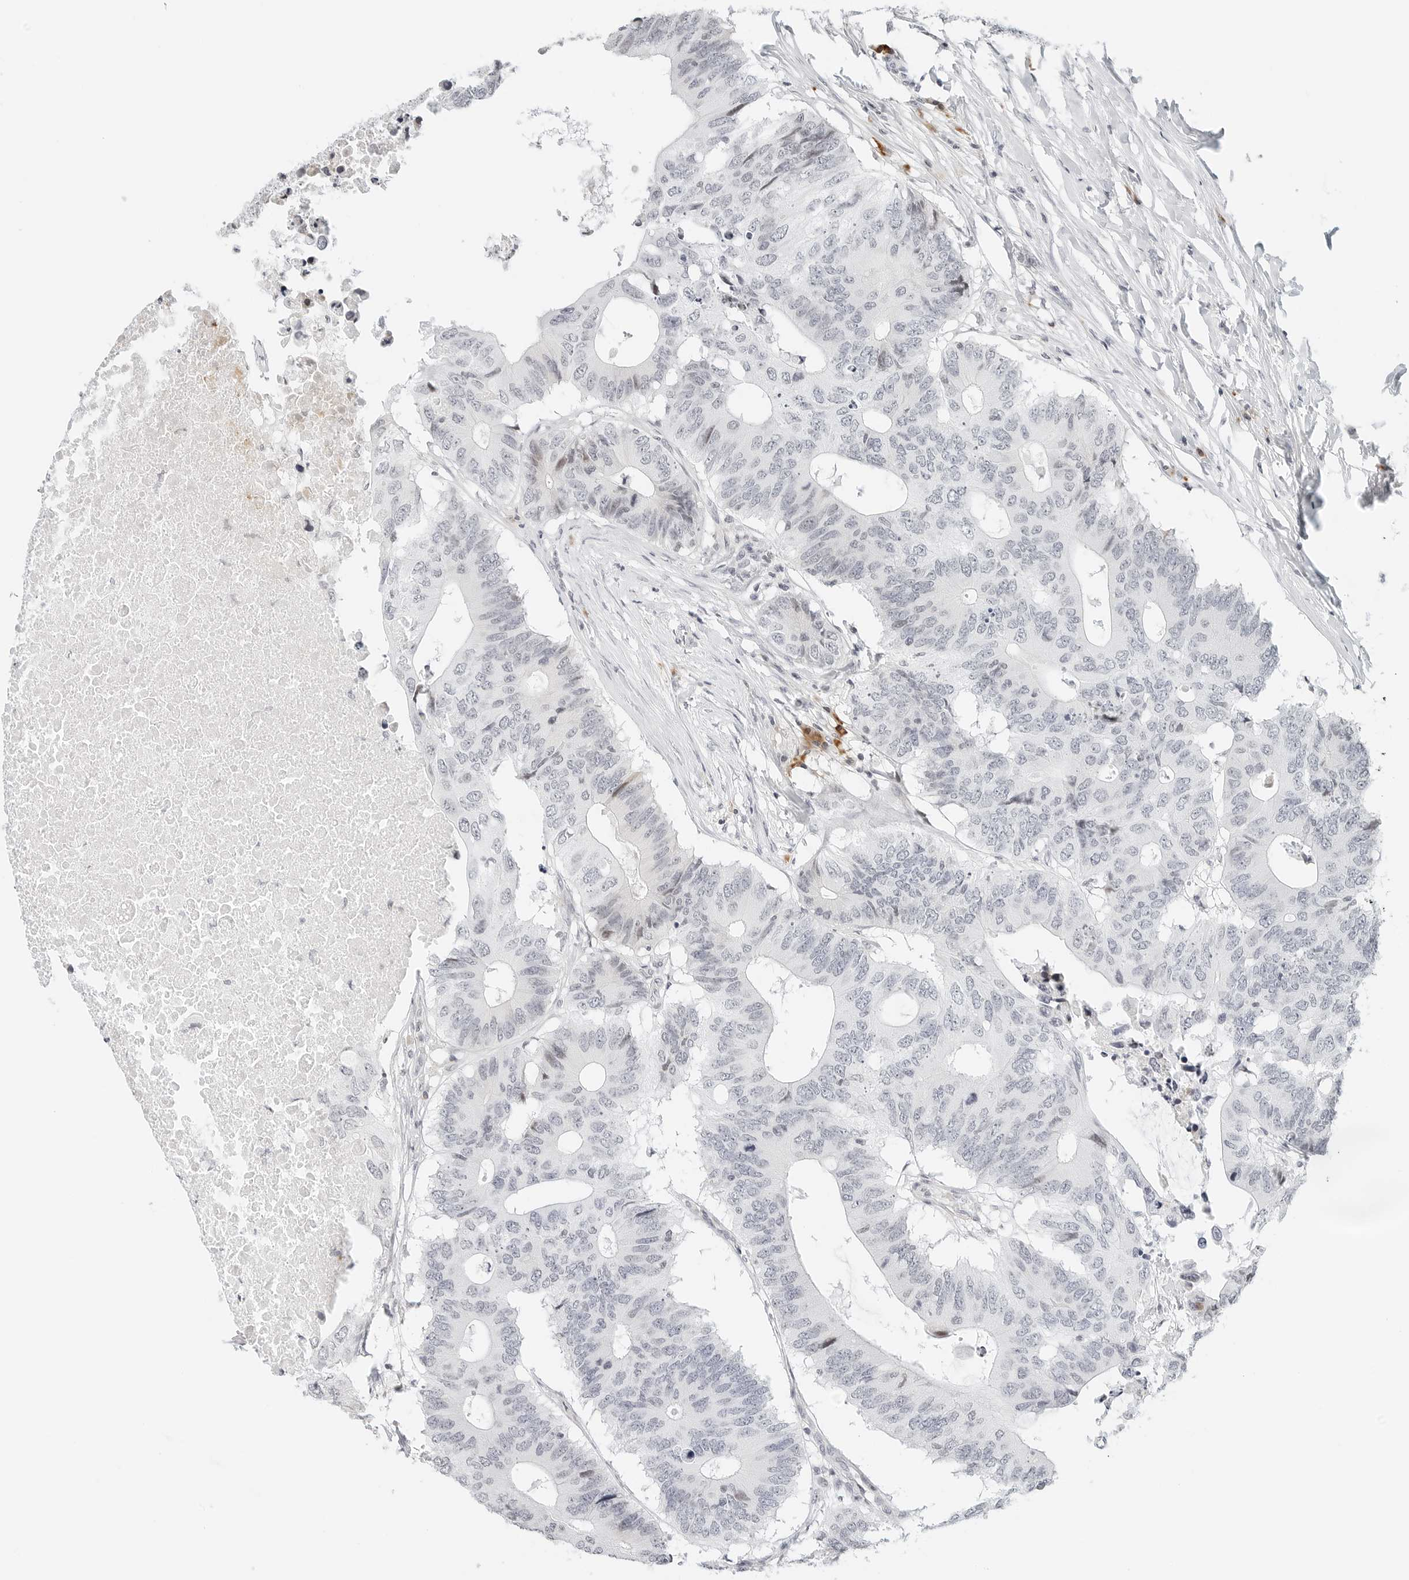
{"staining": {"intensity": "negative", "quantity": "none", "location": "none"}, "tissue": "colorectal cancer", "cell_type": "Tumor cells", "image_type": "cancer", "snomed": [{"axis": "morphology", "description": "Adenocarcinoma, NOS"}, {"axis": "topography", "description": "Colon"}], "caption": "Tumor cells show no significant protein staining in colorectal cancer (adenocarcinoma).", "gene": "PARP10", "patient": {"sex": "male", "age": 71}}